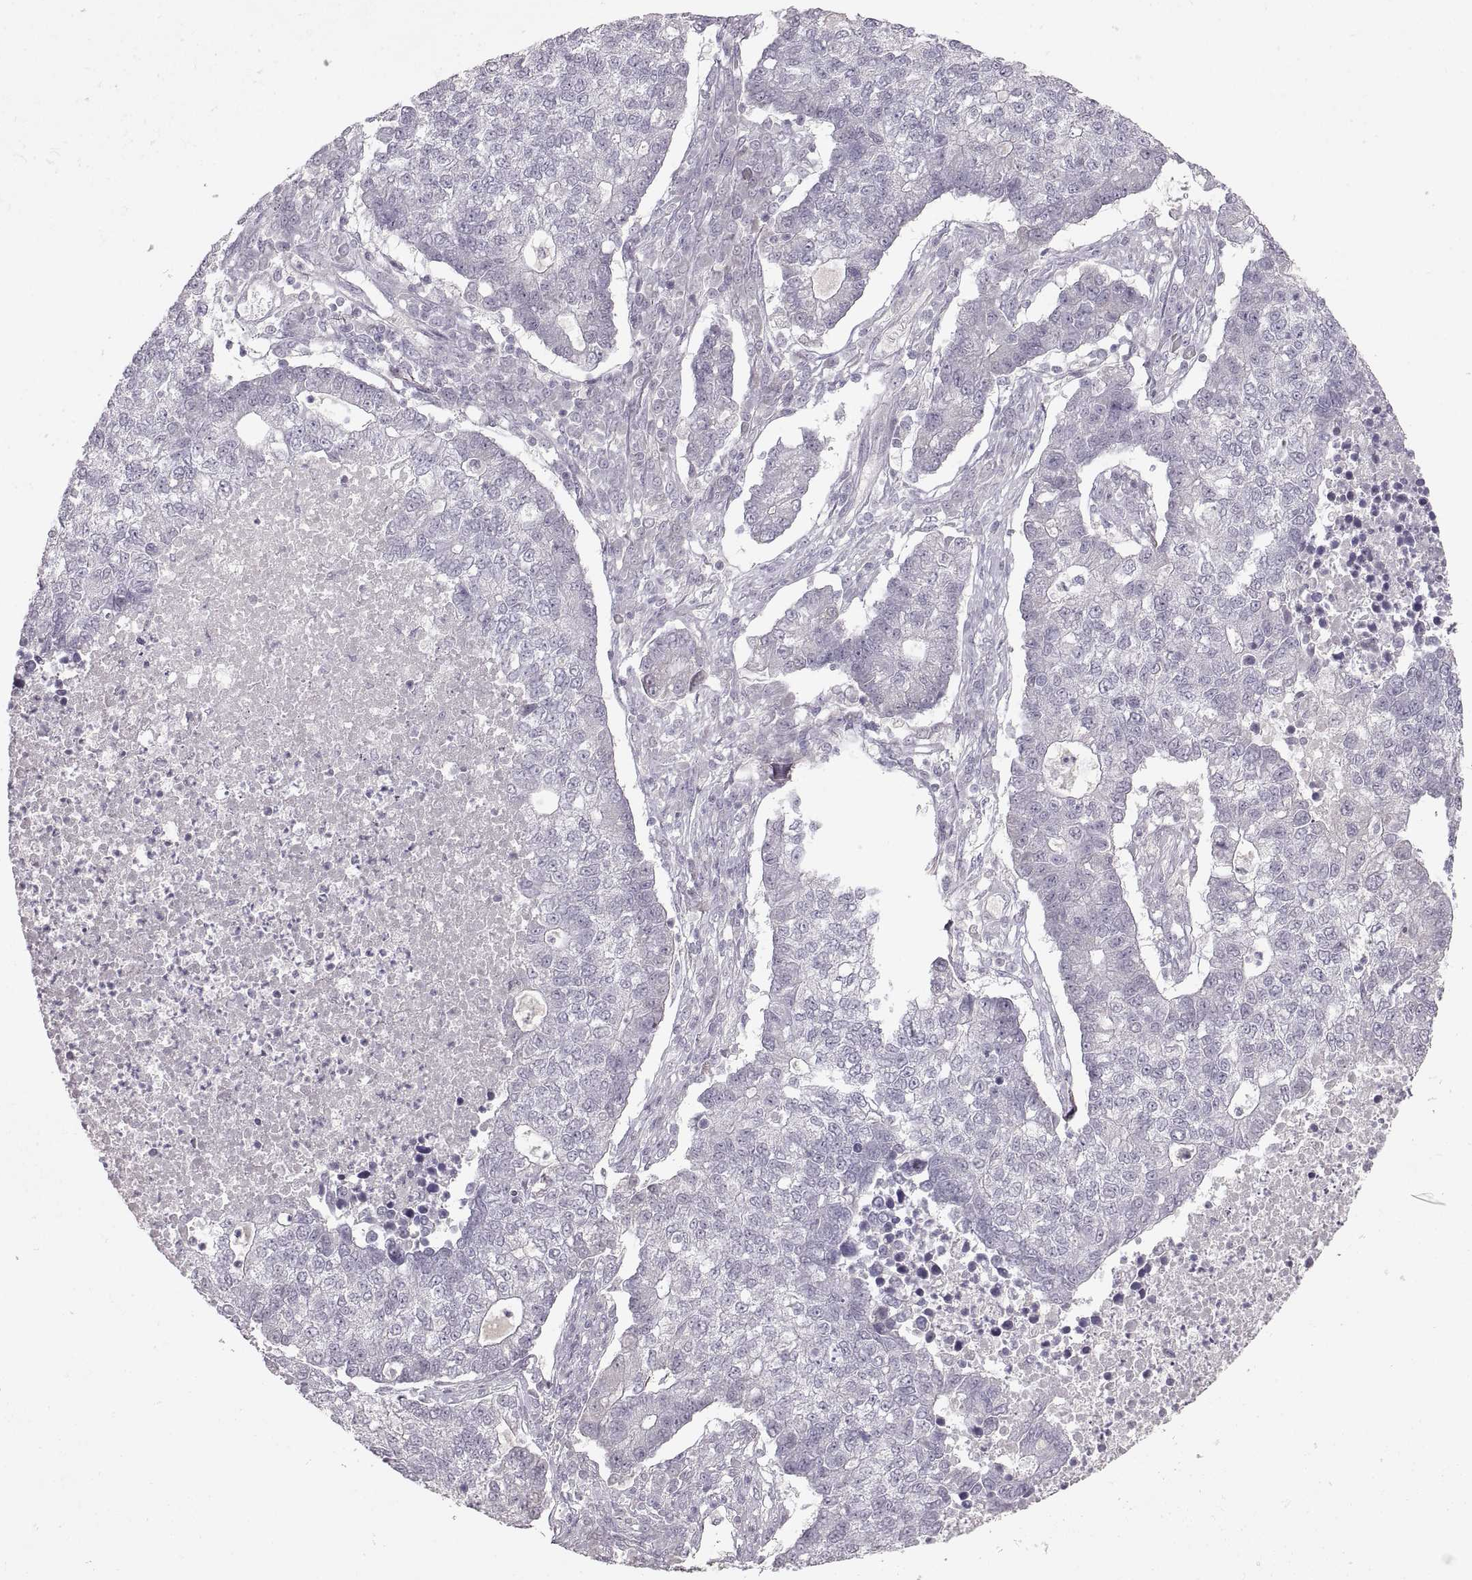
{"staining": {"intensity": "negative", "quantity": "none", "location": "none"}, "tissue": "lung cancer", "cell_type": "Tumor cells", "image_type": "cancer", "snomed": [{"axis": "morphology", "description": "Adenocarcinoma, NOS"}, {"axis": "topography", "description": "Lung"}], "caption": "A high-resolution histopathology image shows immunohistochemistry (IHC) staining of lung cancer (adenocarcinoma), which shows no significant expression in tumor cells. (DAB IHC visualized using brightfield microscopy, high magnification).", "gene": "PCSK2", "patient": {"sex": "male", "age": 57}}